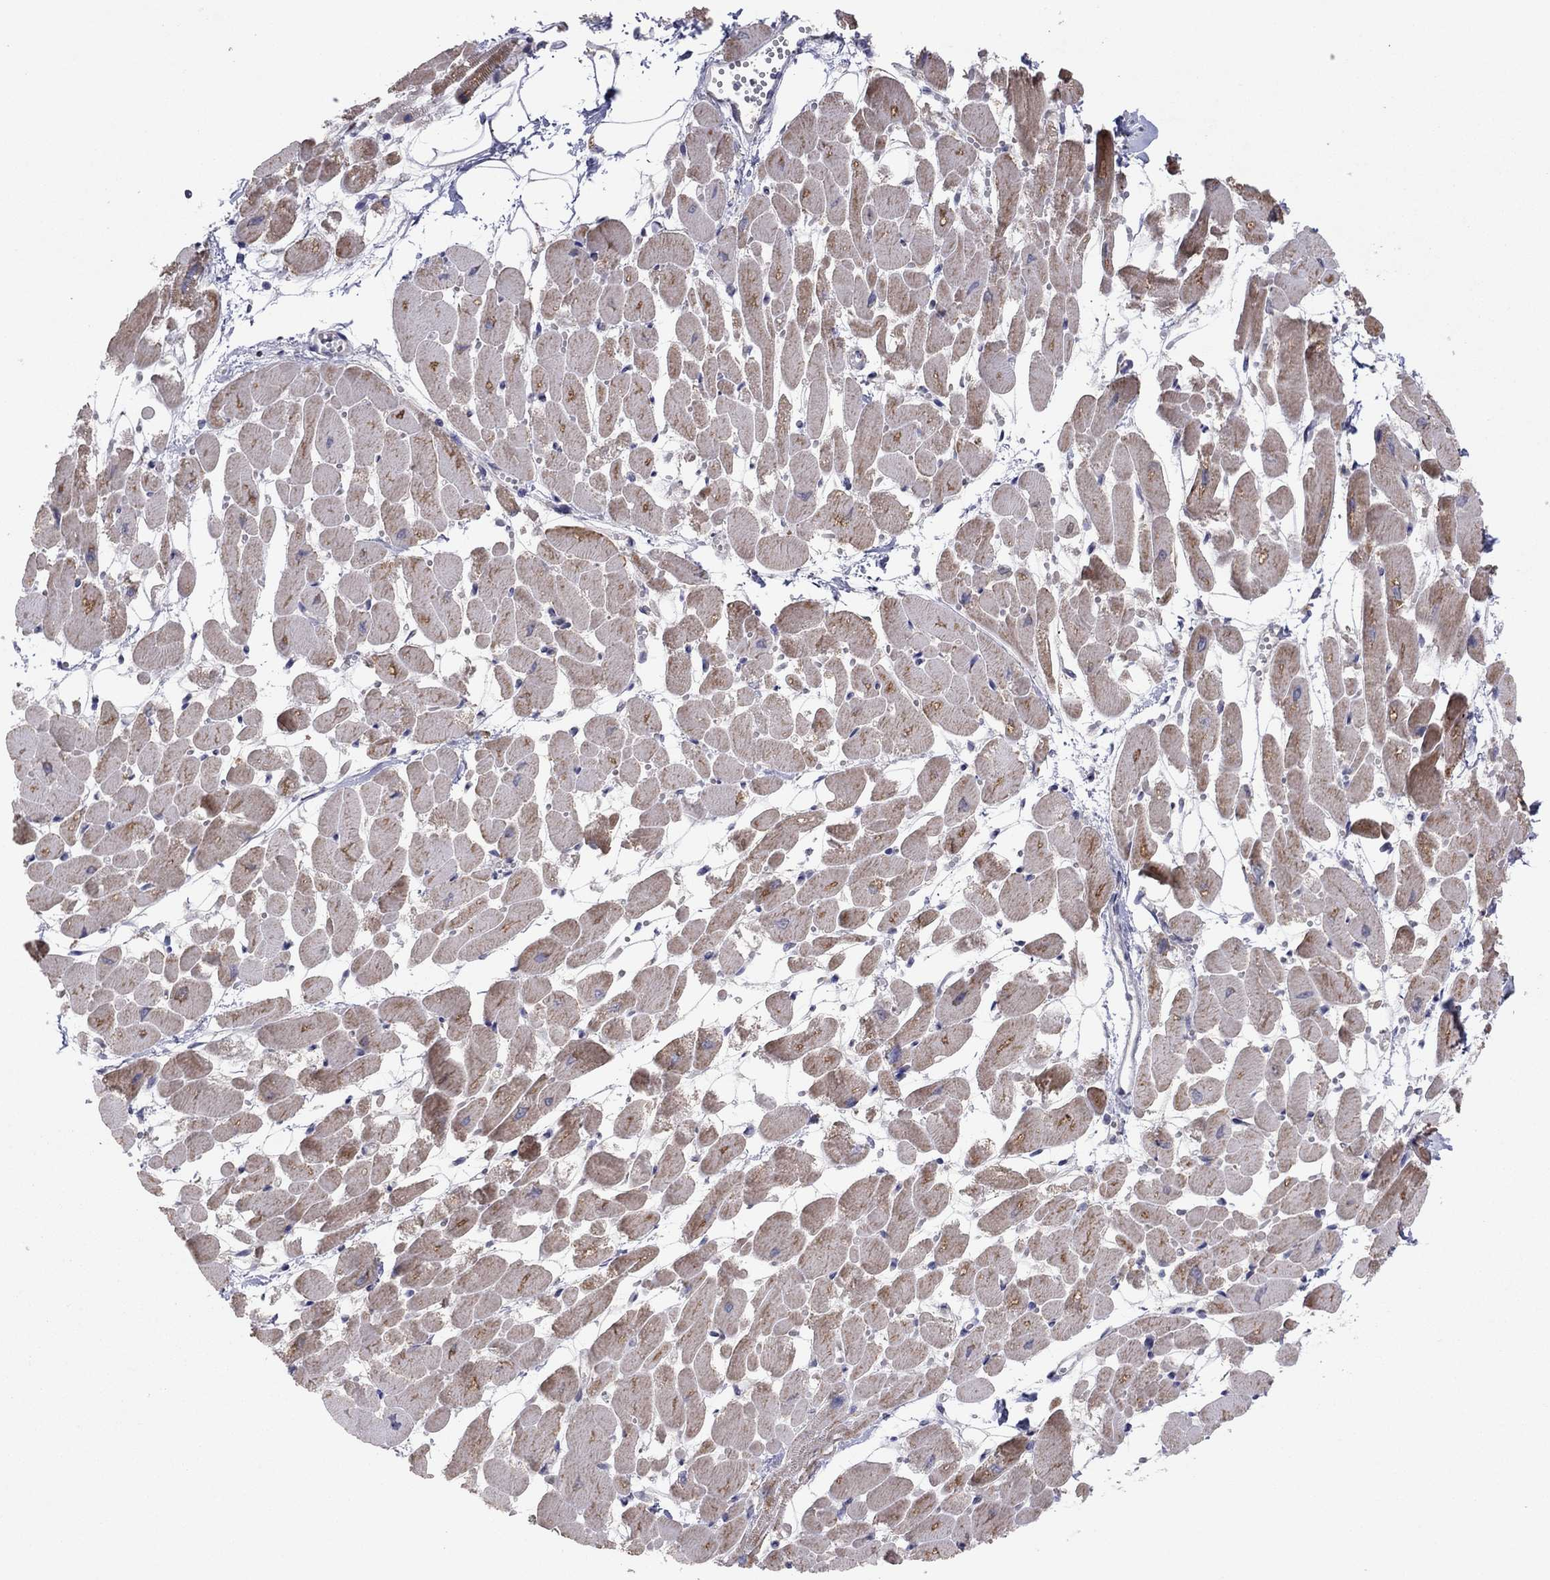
{"staining": {"intensity": "moderate", "quantity": "25%-75%", "location": "cytoplasmic/membranous"}, "tissue": "heart muscle", "cell_type": "Cardiomyocytes", "image_type": "normal", "snomed": [{"axis": "morphology", "description": "Normal tissue, NOS"}, {"axis": "topography", "description": "Heart"}], "caption": "Immunohistochemistry (IHC) of normal human heart muscle shows medium levels of moderate cytoplasmic/membranous positivity in about 25%-75% of cardiomyocytes. The protein of interest is shown in brown color, while the nuclei are stained blue.", "gene": "CRACDL", "patient": {"sex": "female", "age": 52}}